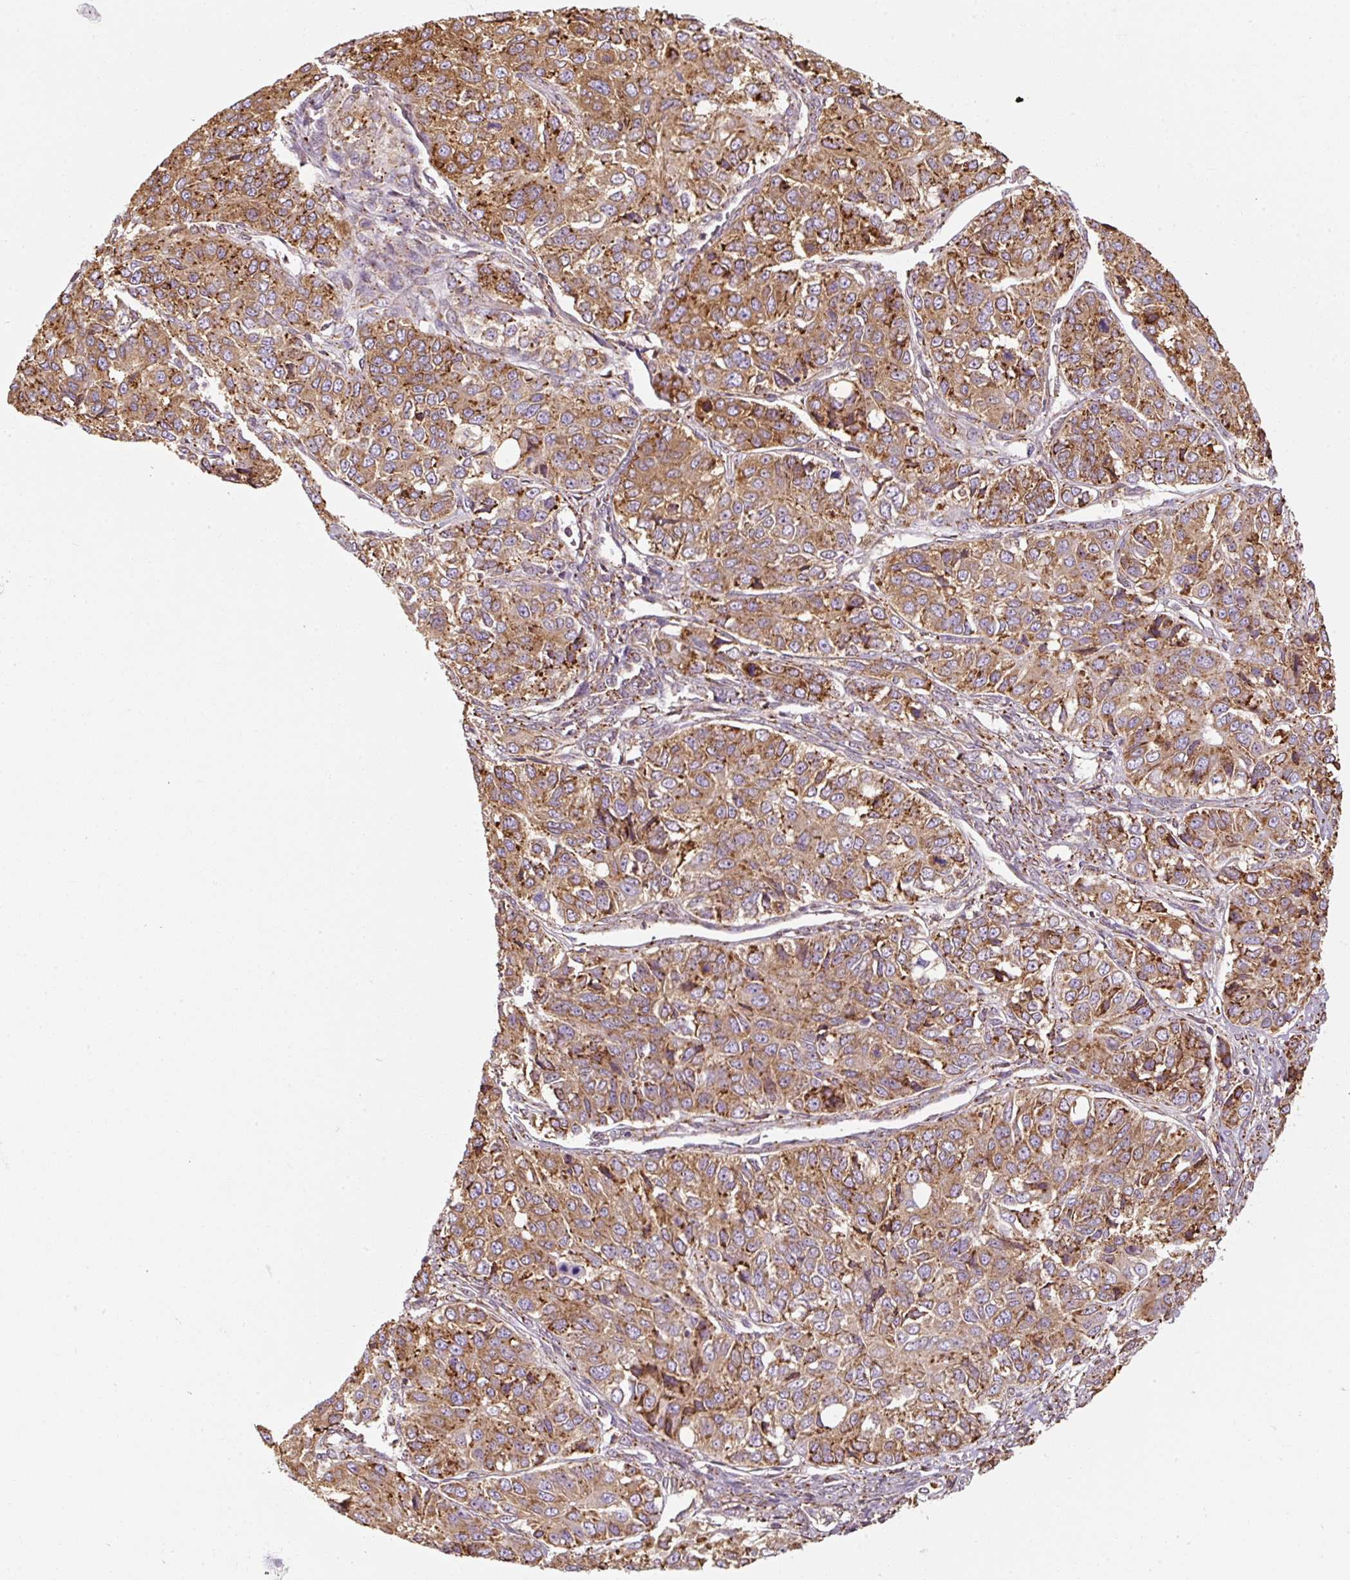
{"staining": {"intensity": "moderate", "quantity": ">75%", "location": "cytoplasmic/membranous"}, "tissue": "ovarian cancer", "cell_type": "Tumor cells", "image_type": "cancer", "snomed": [{"axis": "morphology", "description": "Carcinoma, endometroid"}, {"axis": "topography", "description": "Ovary"}], "caption": "This is an image of immunohistochemistry staining of ovarian cancer (endometroid carcinoma), which shows moderate expression in the cytoplasmic/membranous of tumor cells.", "gene": "PRKCSH", "patient": {"sex": "female", "age": 51}}